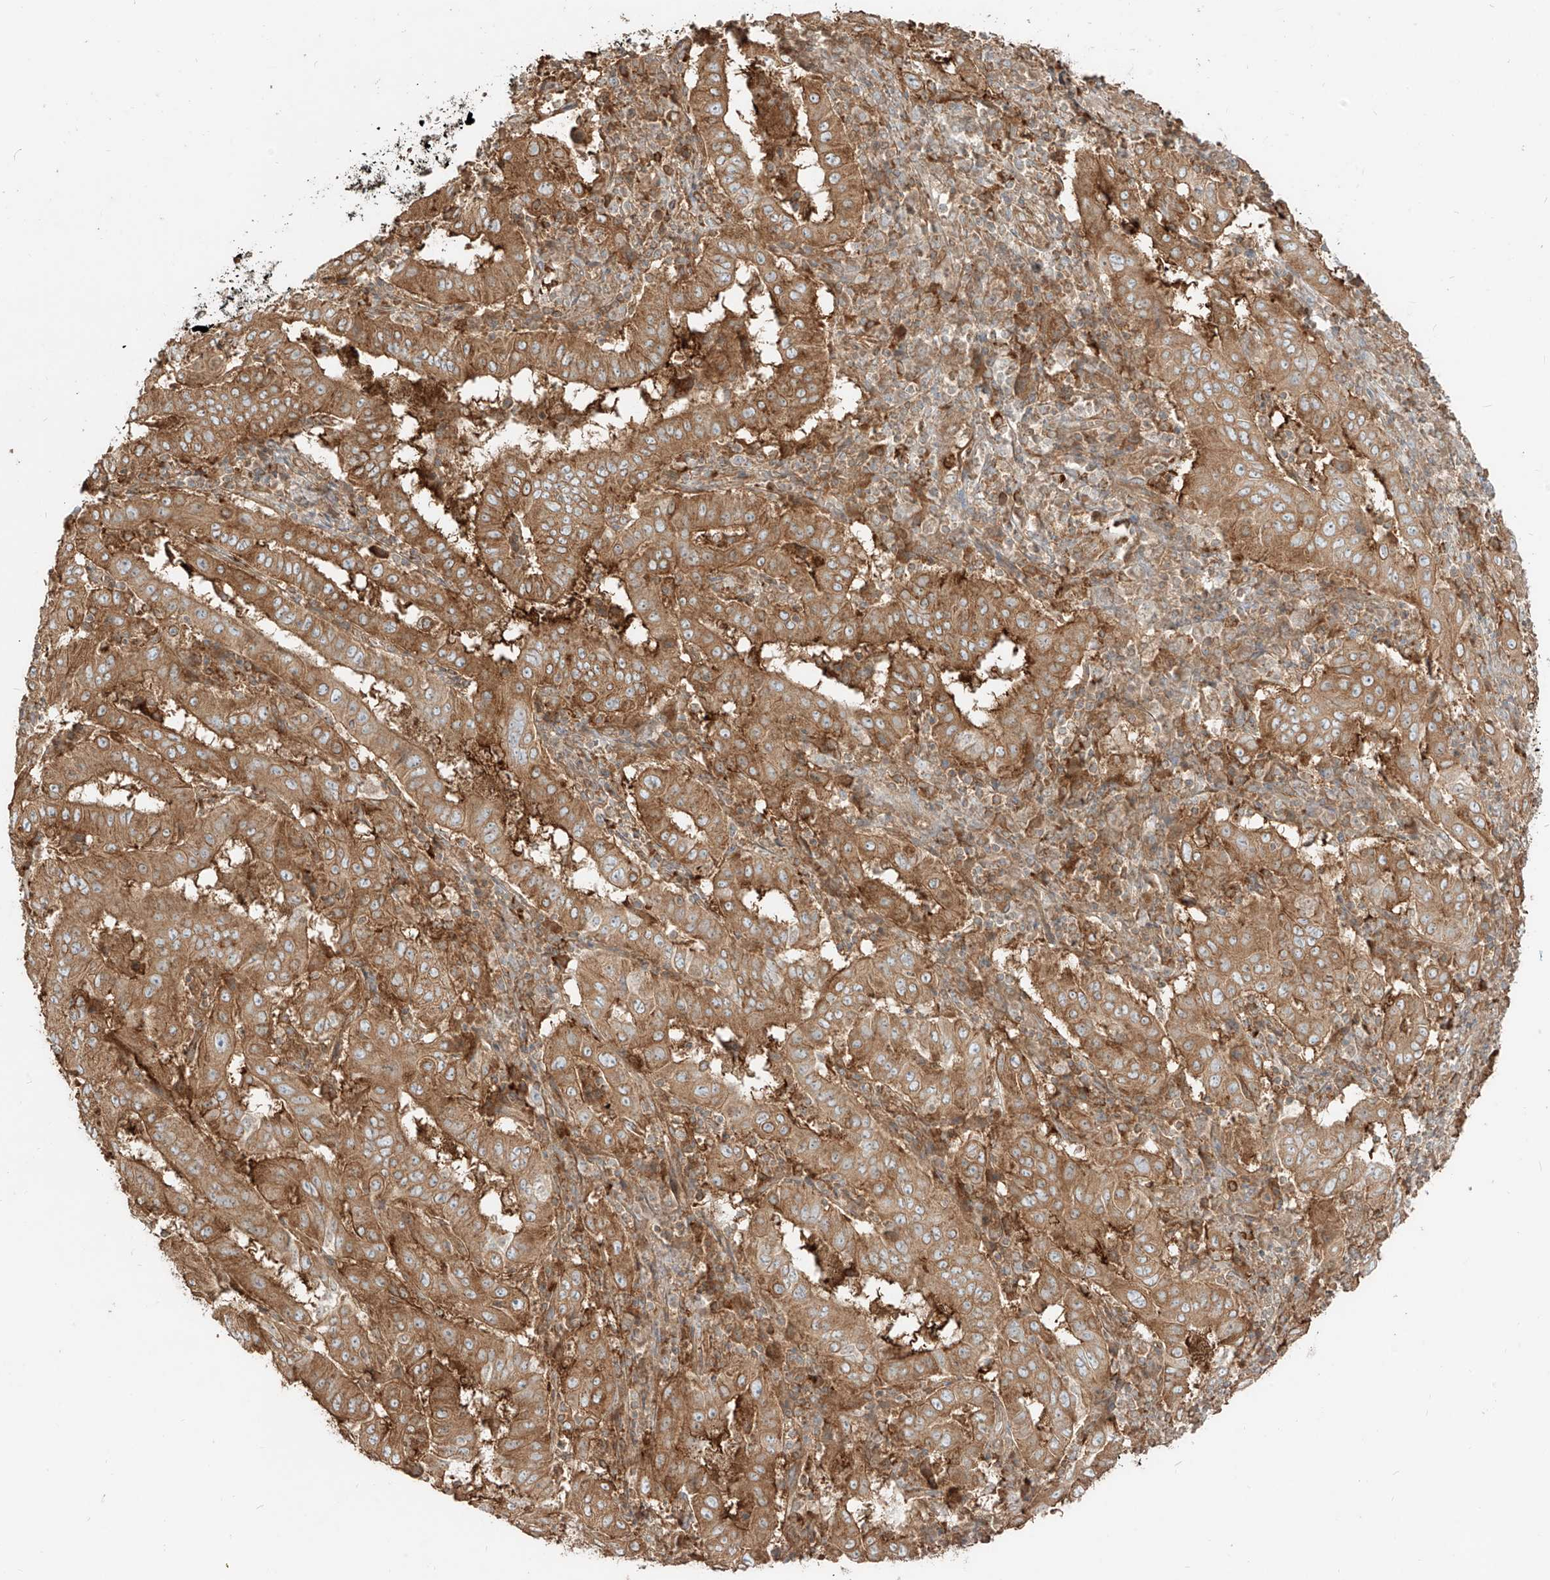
{"staining": {"intensity": "moderate", "quantity": ">75%", "location": "cytoplasmic/membranous"}, "tissue": "pancreatic cancer", "cell_type": "Tumor cells", "image_type": "cancer", "snomed": [{"axis": "morphology", "description": "Adenocarcinoma, NOS"}, {"axis": "topography", "description": "Pancreas"}], "caption": "Pancreatic cancer (adenocarcinoma) tissue shows moderate cytoplasmic/membranous expression in about >75% of tumor cells, visualized by immunohistochemistry.", "gene": "CCDC115", "patient": {"sex": "male", "age": 63}}